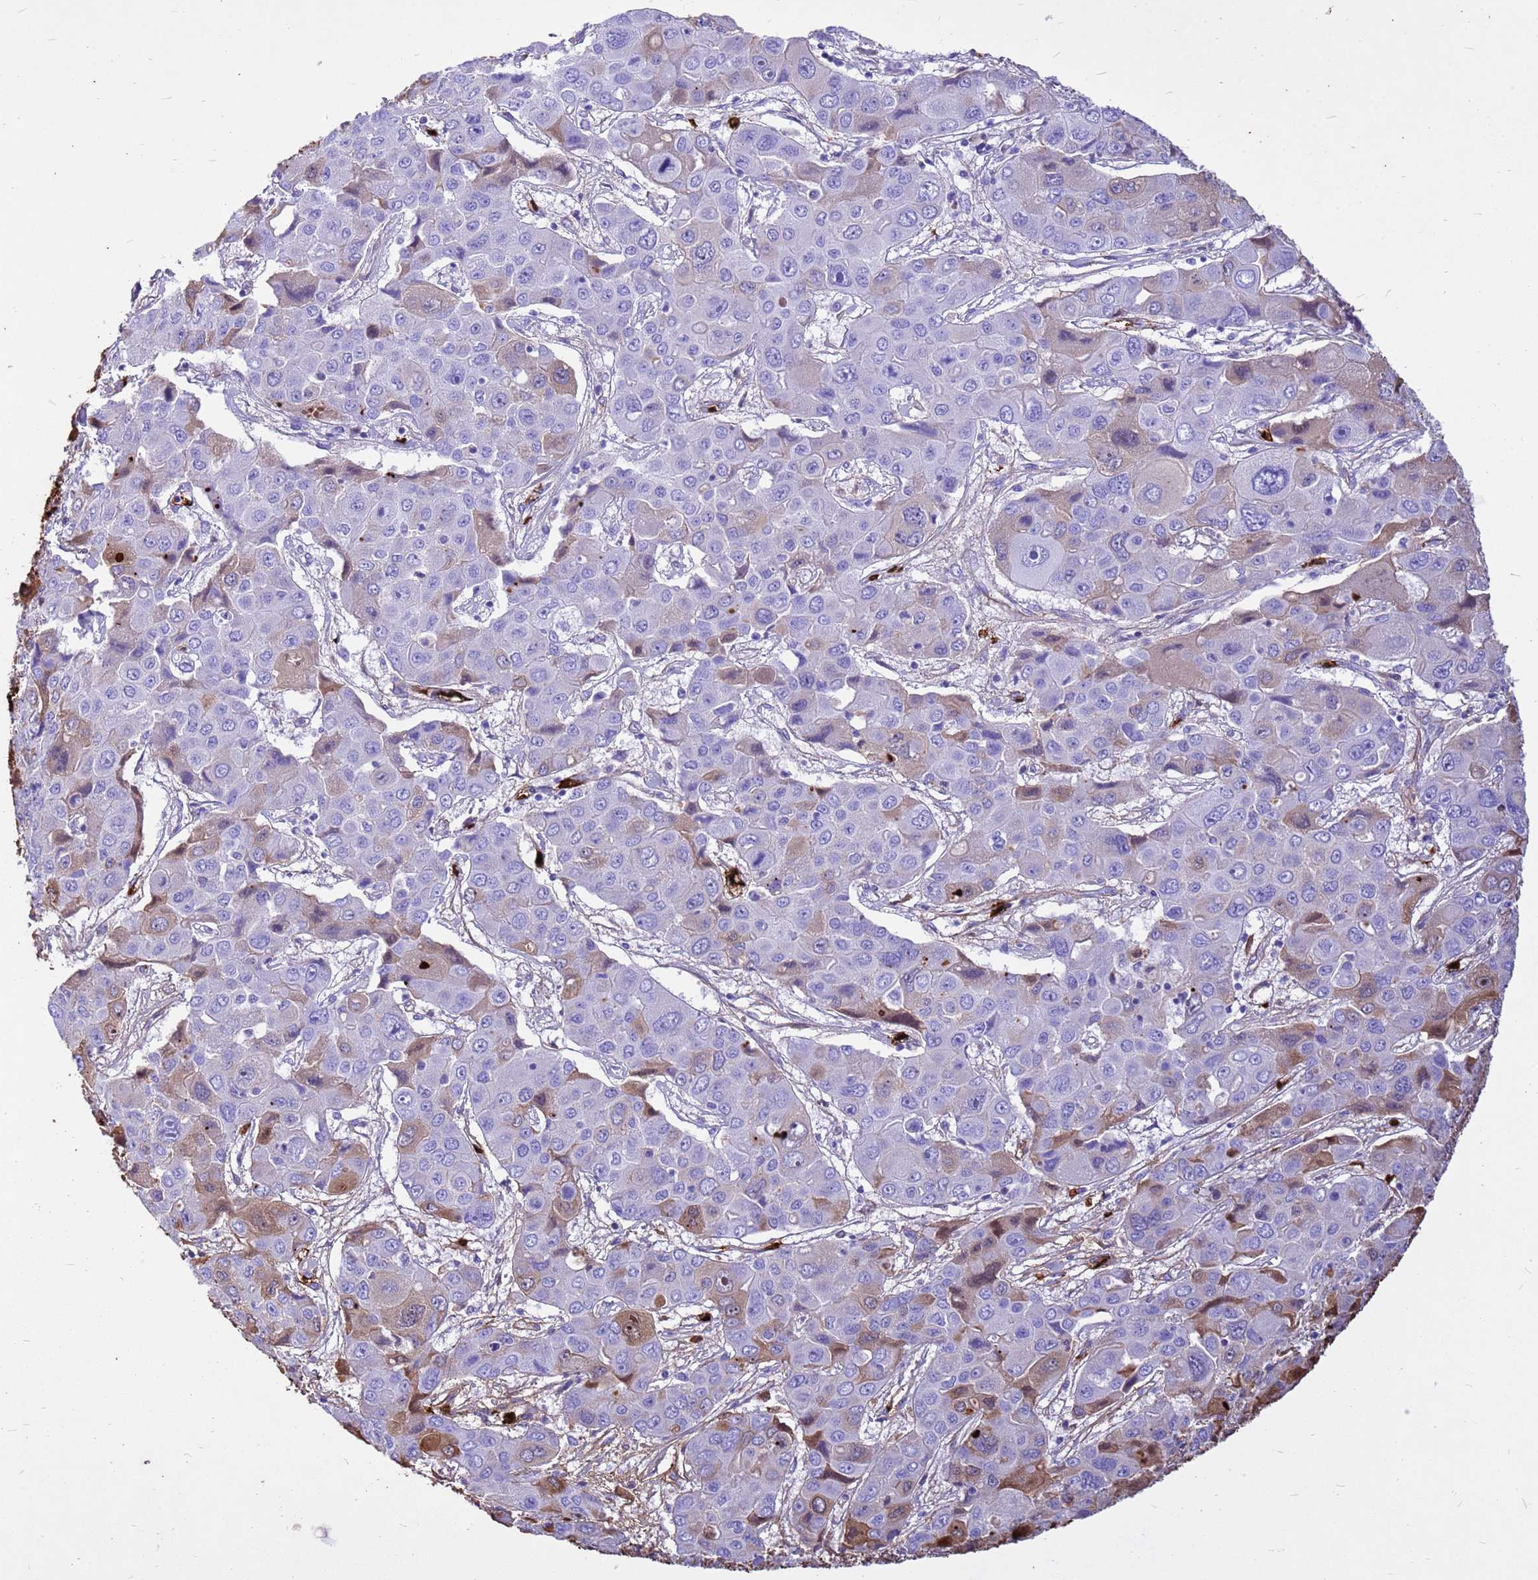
{"staining": {"intensity": "weak", "quantity": "<25%", "location": "cytoplasmic/membranous"}, "tissue": "liver cancer", "cell_type": "Tumor cells", "image_type": "cancer", "snomed": [{"axis": "morphology", "description": "Cholangiocarcinoma"}, {"axis": "topography", "description": "Liver"}], "caption": "An image of liver cholangiocarcinoma stained for a protein shows no brown staining in tumor cells.", "gene": "HBA2", "patient": {"sex": "male", "age": 67}}